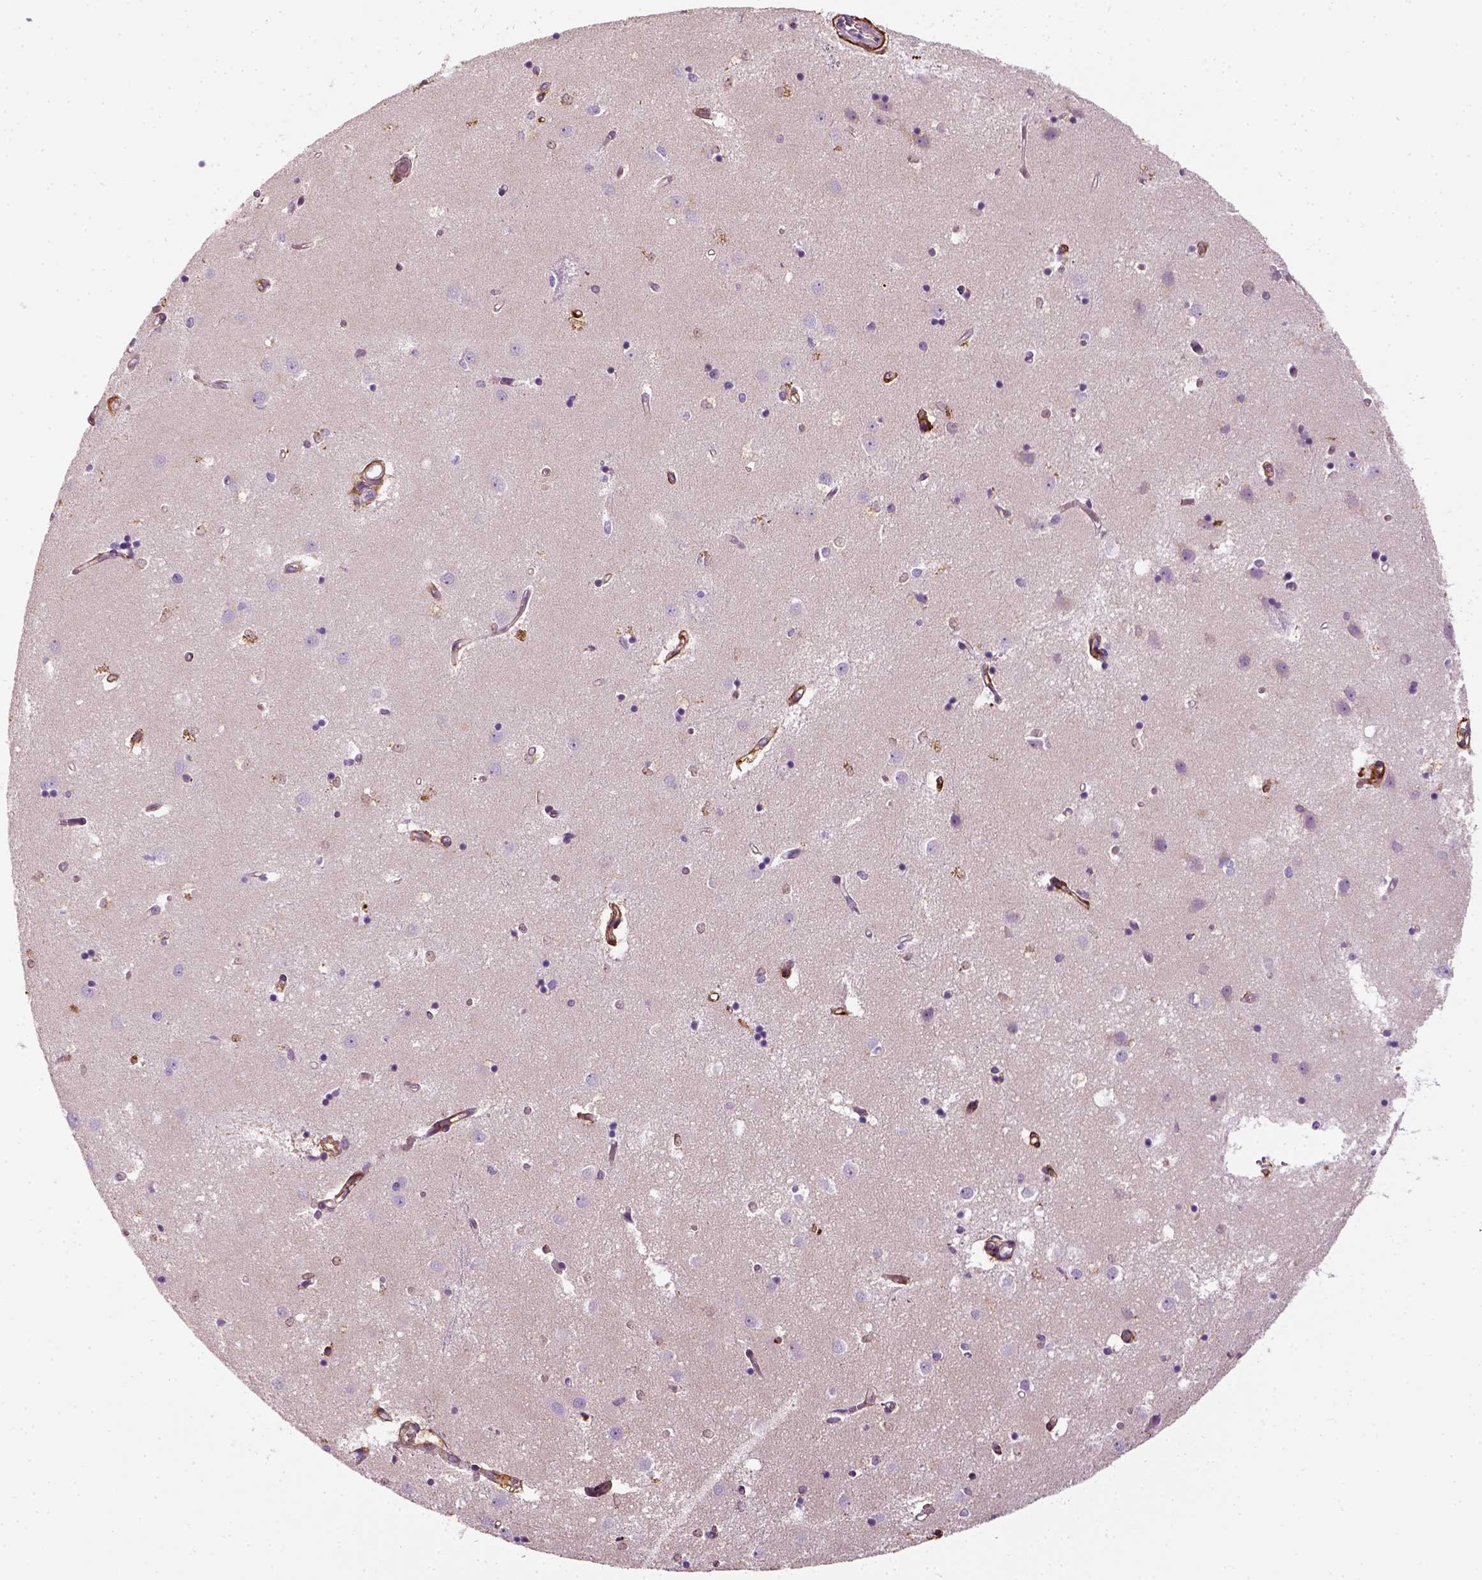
{"staining": {"intensity": "negative", "quantity": "none", "location": "none"}, "tissue": "caudate", "cell_type": "Glial cells", "image_type": "normal", "snomed": [{"axis": "morphology", "description": "Normal tissue, NOS"}, {"axis": "topography", "description": "Lateral ventricle wall"}], "caption": "Glial cells are negative for protein expression in normal human caudate. (DAB immunohistochemistry (IHC), high magnification).", "gene": "COL6A2", "patient": {"sex": "male", "age": 54}}